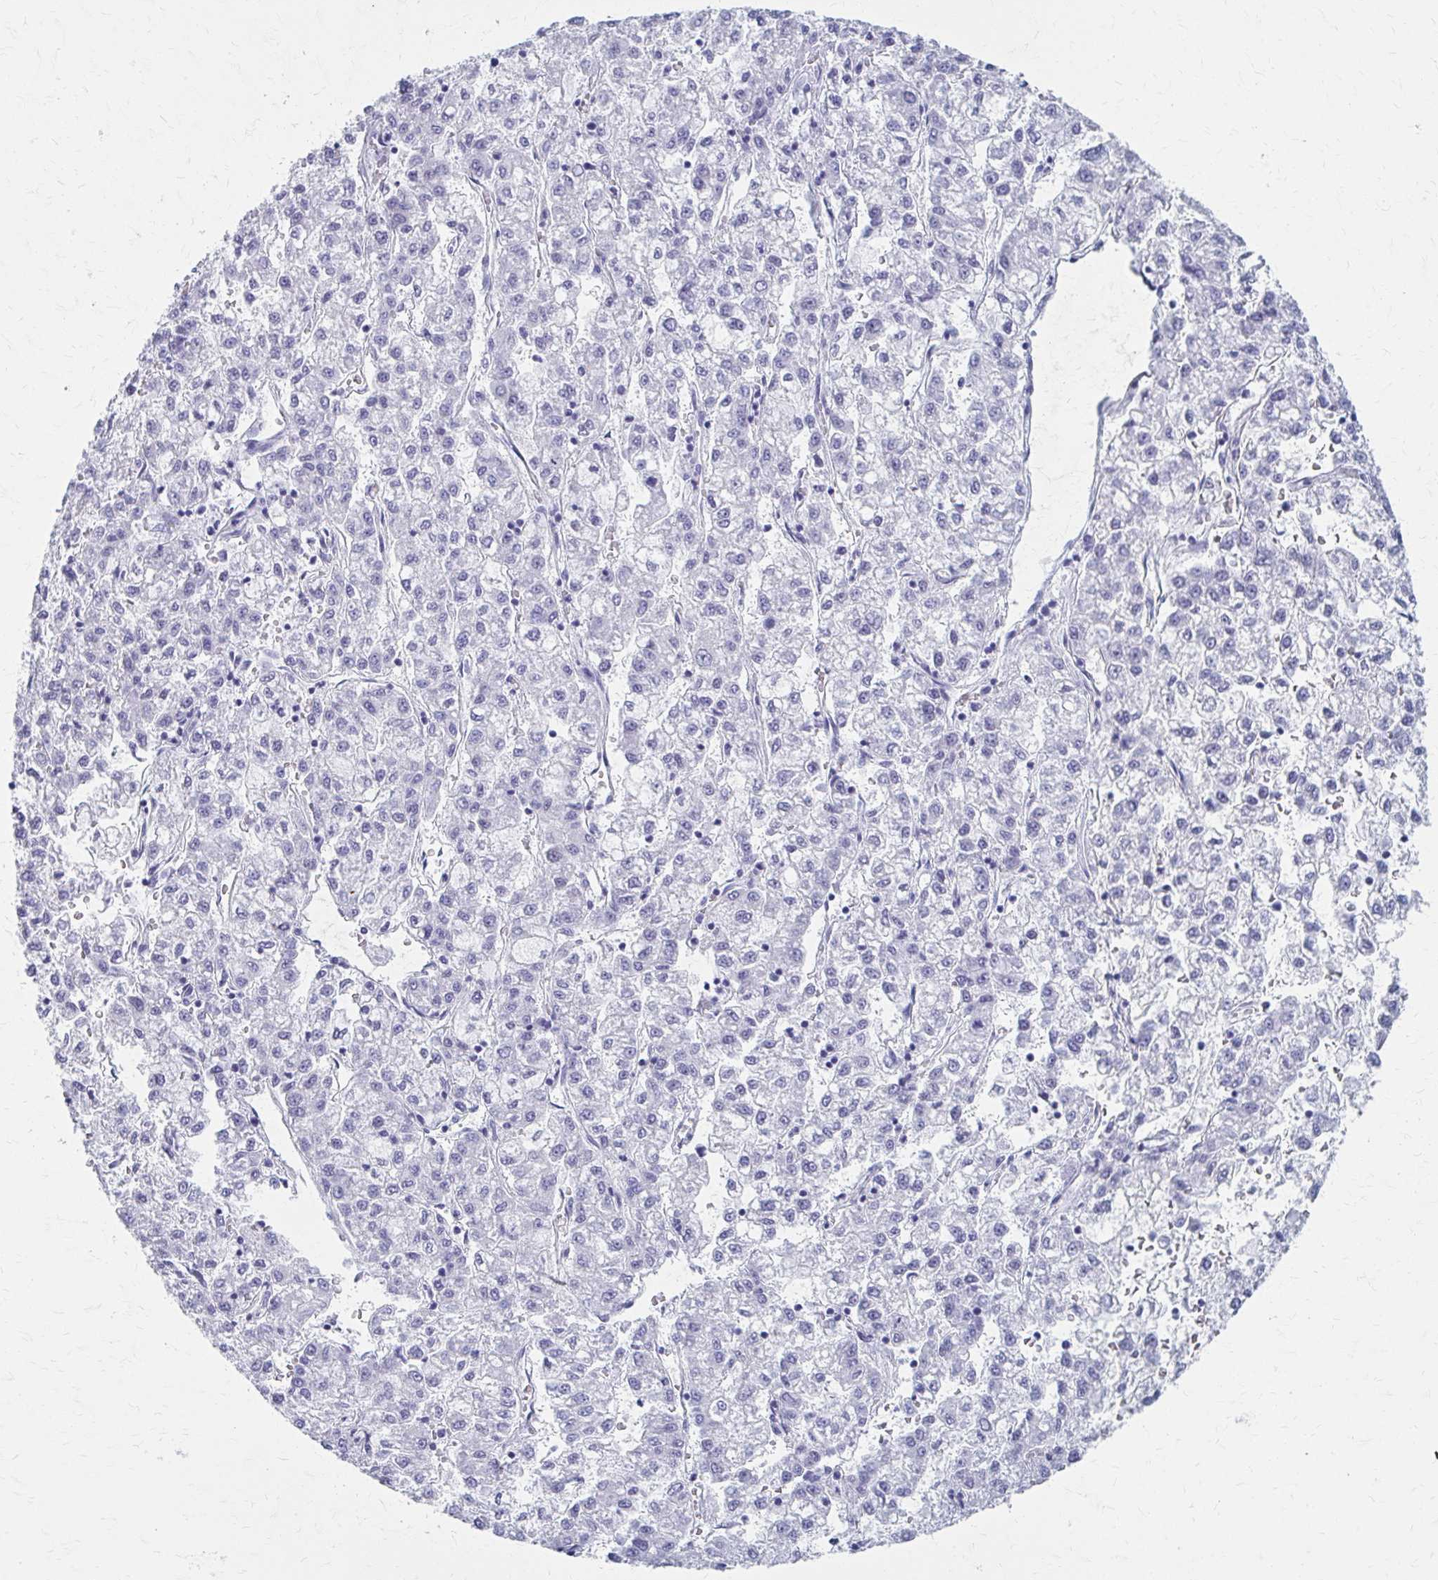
{"staining": {"intensity": "negative", "quantity": "none", "location": "none"}, "tissue": "liver cancer", "cell_type": "Tumor cells", "image_type": "cancer", "snomed": [{"axis": "morphology", "description": "Carcinoma, Hepatocellular, NOS"}, {"axis": "topography", "description": "Liver"}], "caption": "DAB immunohistochemical staining of liver cancer (hepatocellular carcinoma) demonstrates no significant staining in tumor cells.", "gene": "CELF5", "patient": {"sex": "male", "age": 40}}